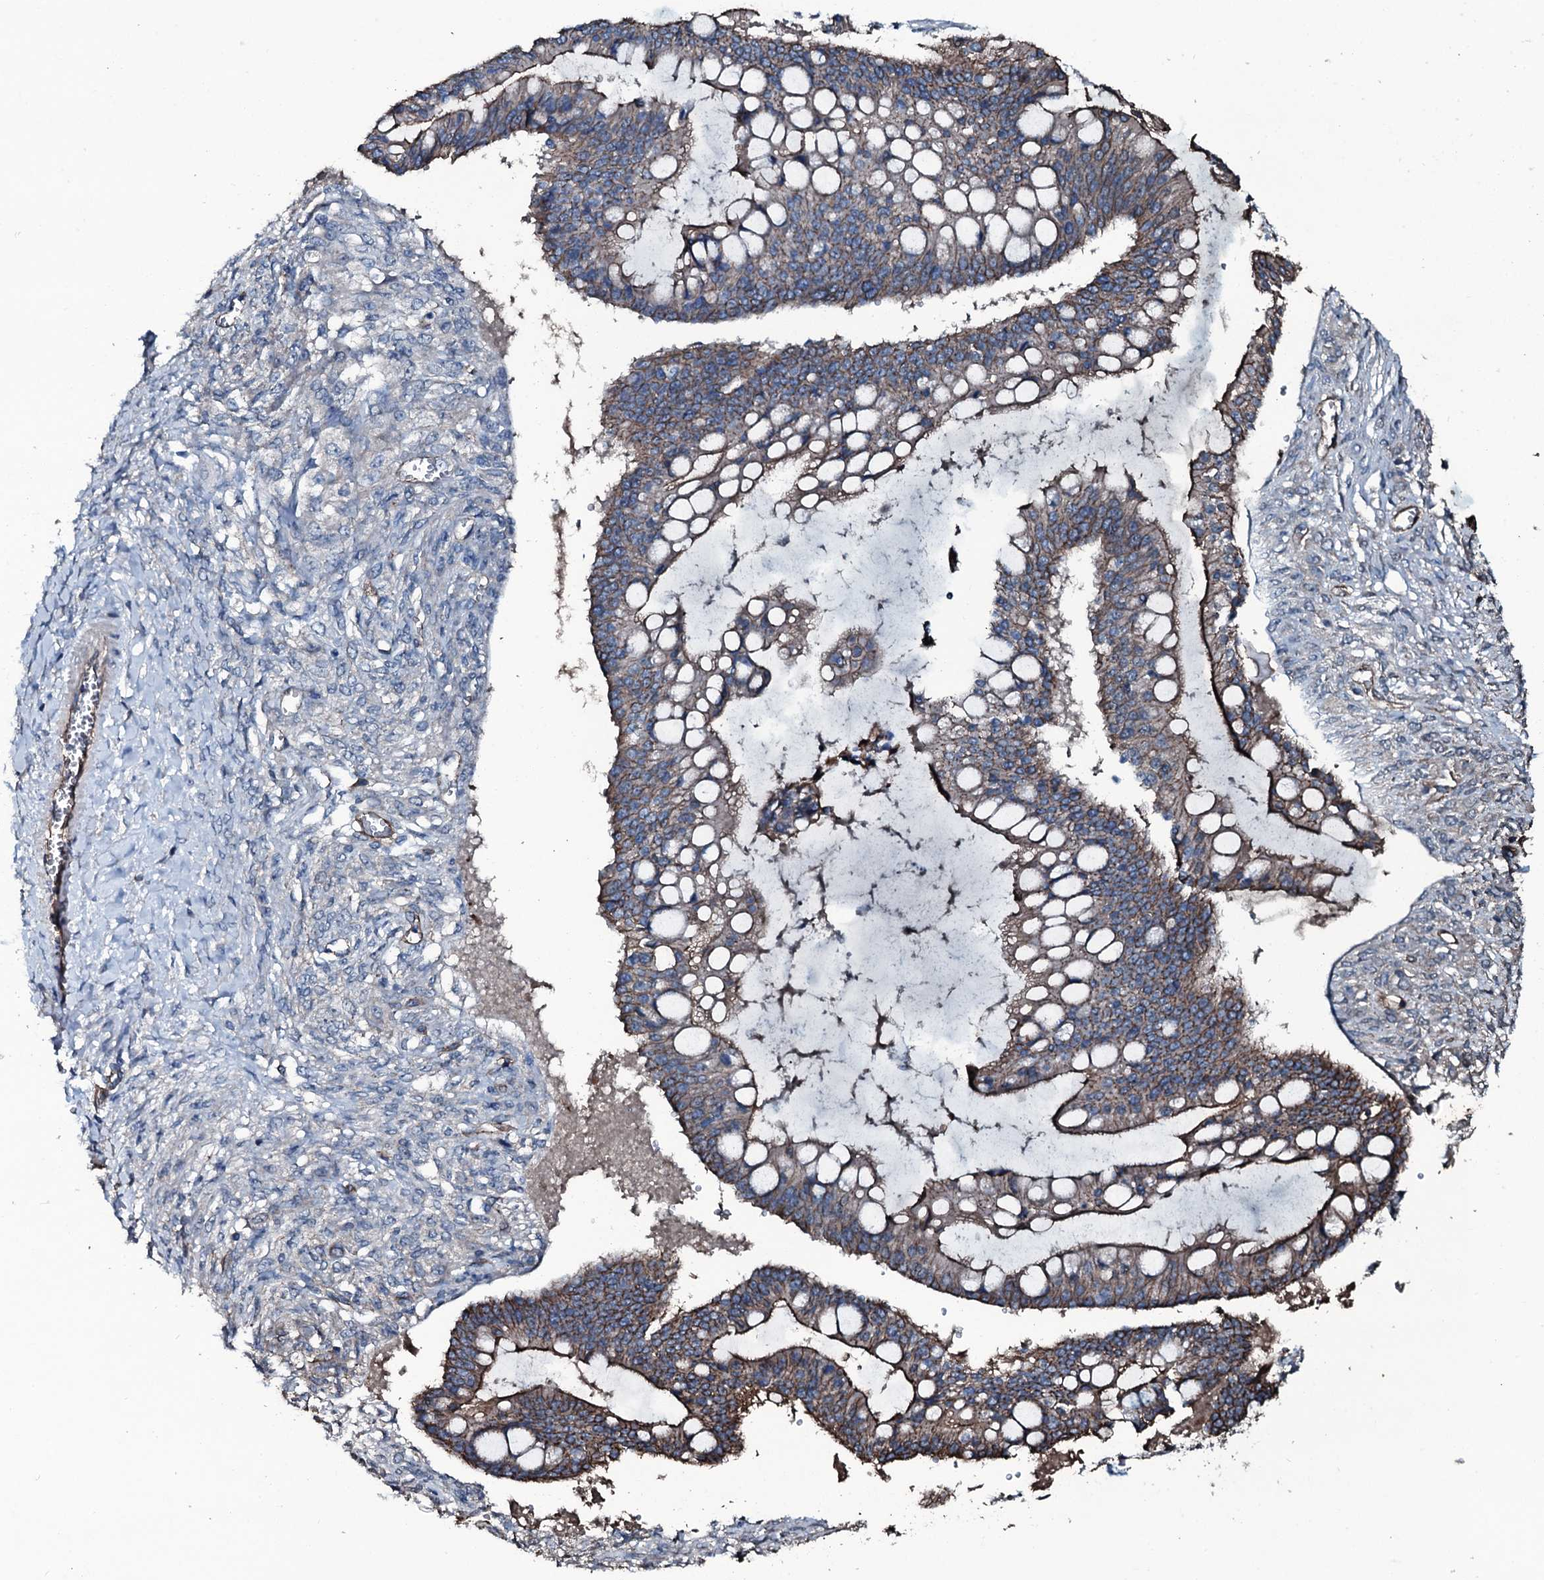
{"staining": {"intensity": "moderate", "quantity": "25%-75%", "location": "cytoplasmic/membranous"}, "tissue": "ovarian cancer", "cell_type": "Tumor cells", "image_type": "cancer", "snomed": [{"axis": "morphology", "description": "Cystadenocarcinoma, mucinous, NOS"}, {"axis": "topography", "description": "Ovary"}], "caption": "This image displays immunohistochemistry (IHC) staining of human ovarian cancer, with medium moderate cytoplasmic/membranous expression in approximately 25%-75% of tumor cells.", "gene": "SLC25A38", "patient": {"sex": "female", "age": 73}}